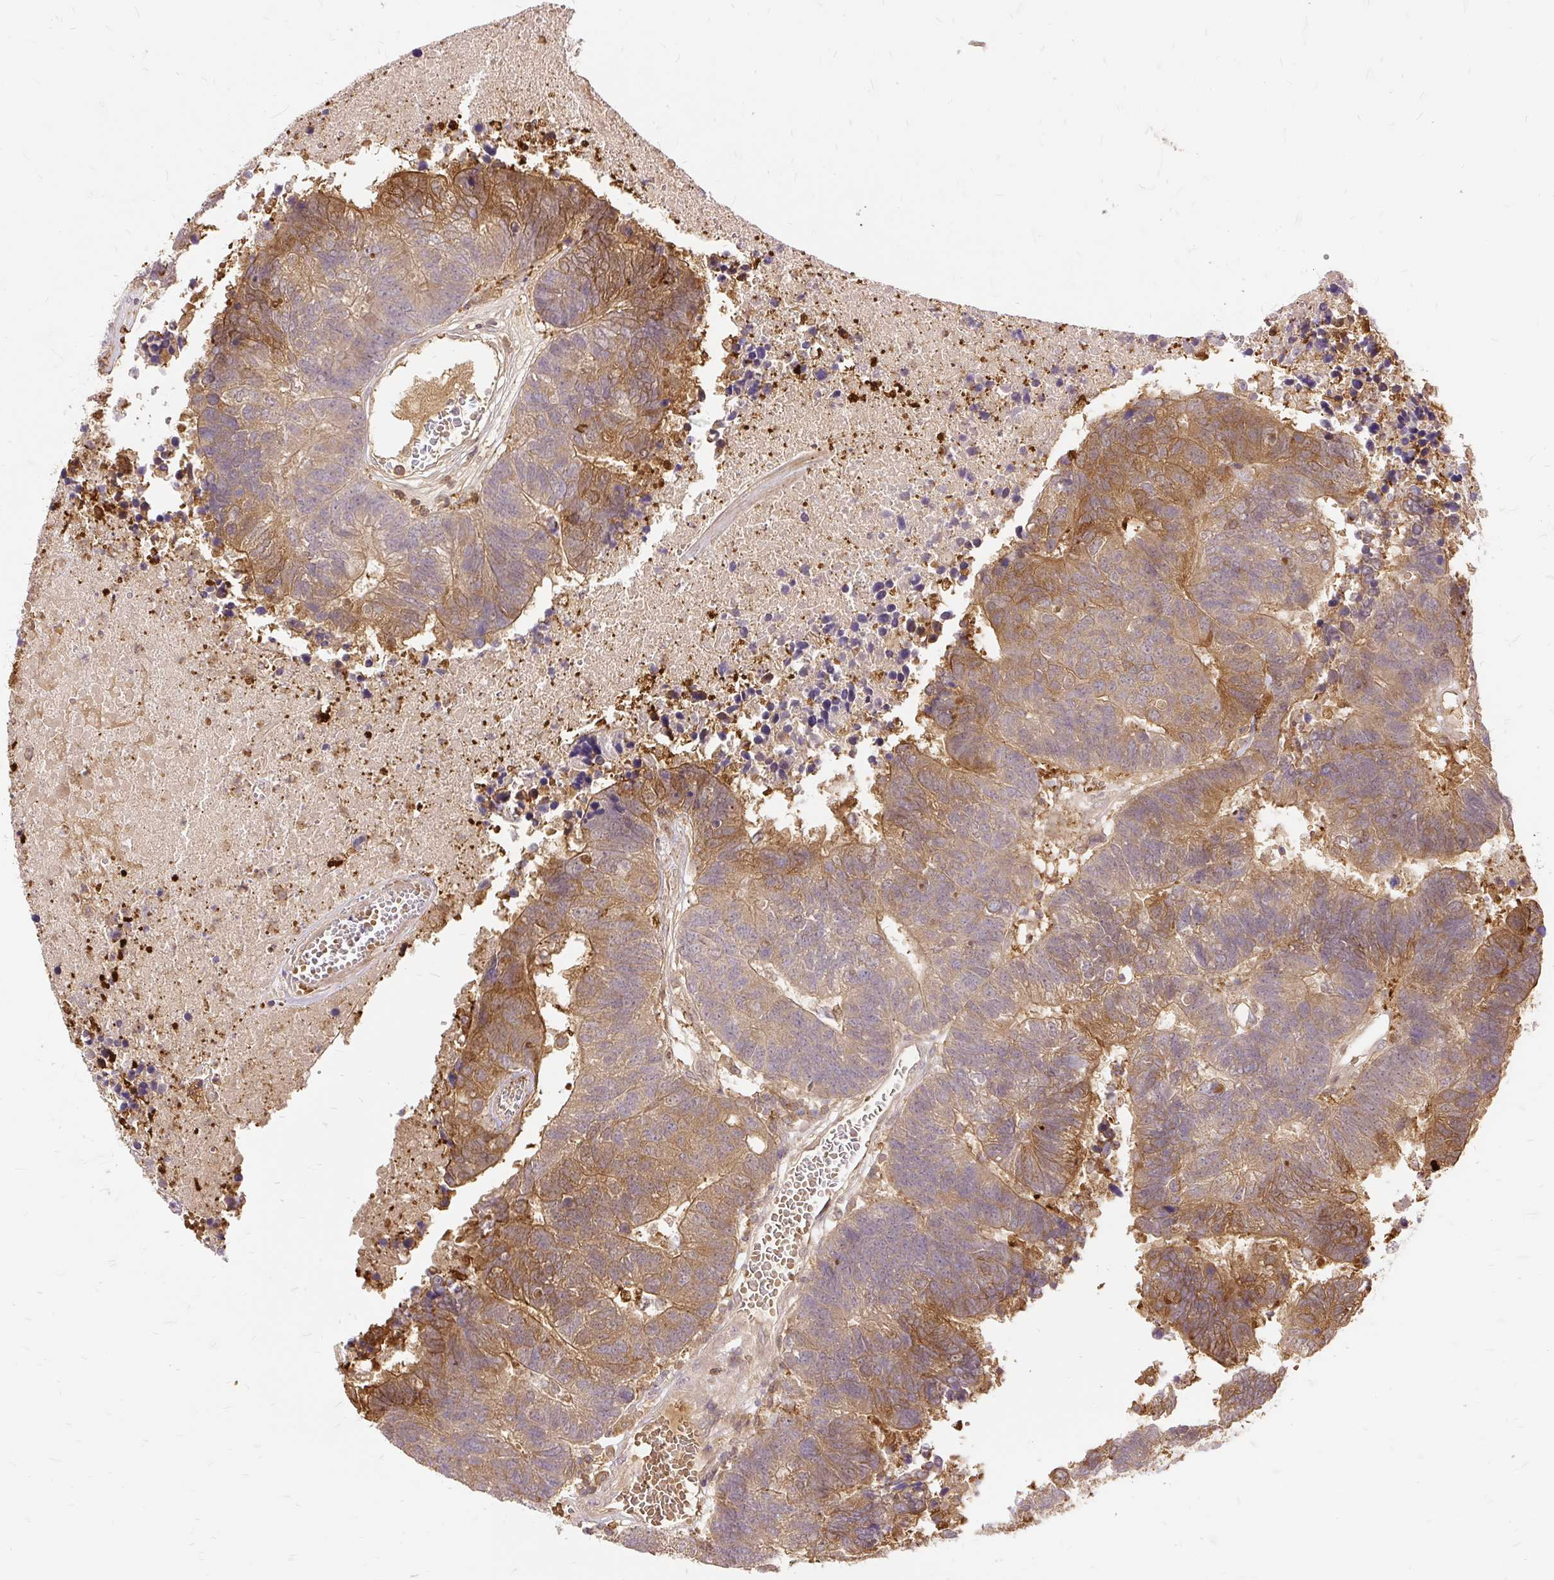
{"staining": {"intensity": "moderate", "quantity": ">75%", "location": "cytoplasmic/membranous"}, "tissue": "colorectal cancer", "cell_type": "Tumor cells", "image_type": "cancer", "snomed": [{"axis": "morphology", "description": "Adenocarcinoma, NOS"}, {"axis": "topography", "description": "Colon"}], "caption": "Immunohistochemistry of adenocarcinoma (colorectal) shows medium levels of moderate cytoplasmic/membranous staining in about >75% of tumor cells.", "gene": "AP5S1", "patient": {"sex": "female", "age": 48}}